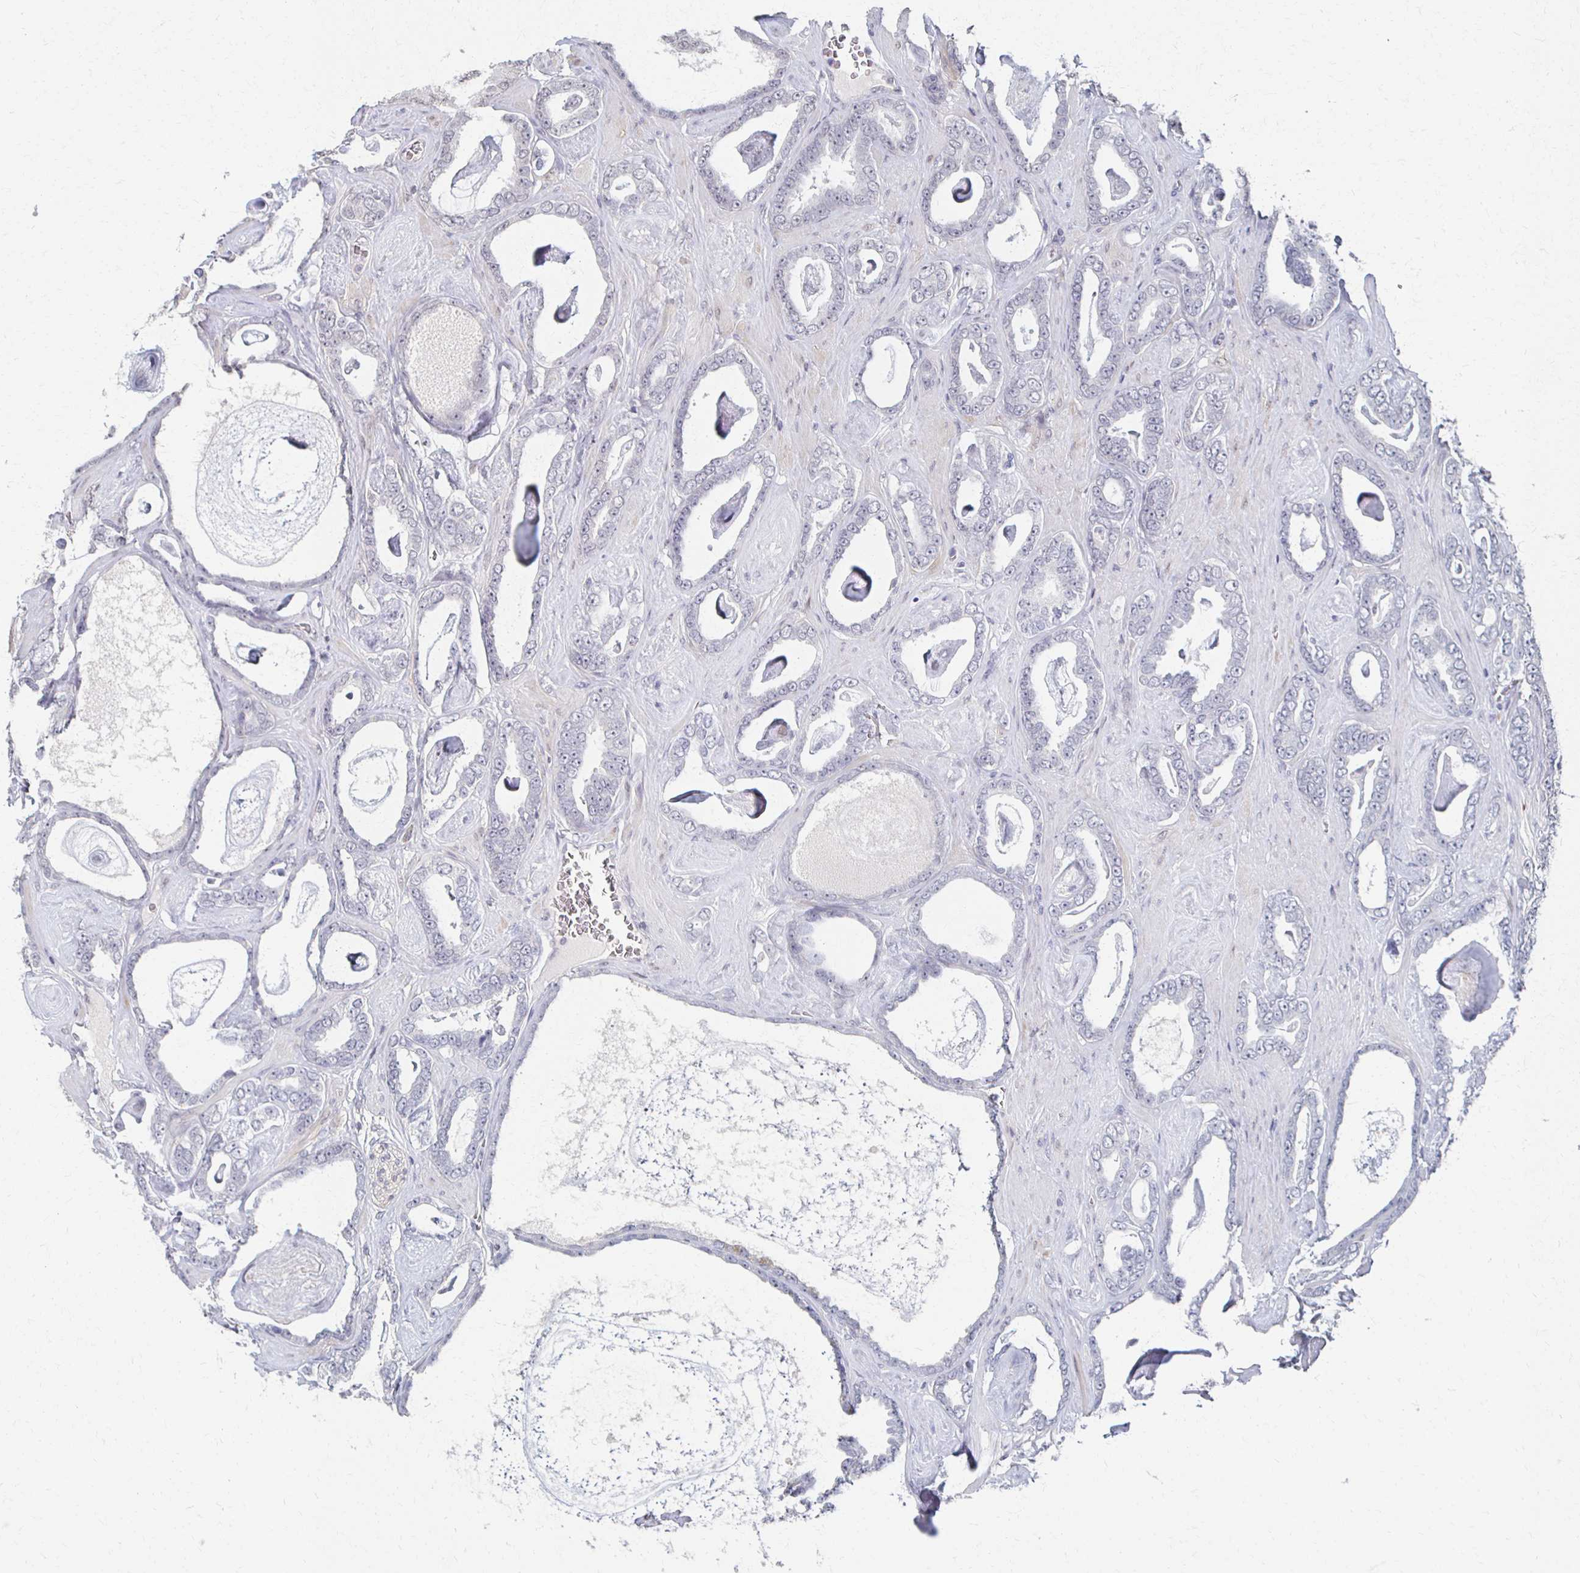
{"staining": {"intensity": "negative", "quantity": "none", "location": "none"}, "tissue": "prostate cancer", "cell_type": "Tumor cells", "image_type": "cancer", "snomed": [{"axis": "morphology", "description": "Adenocarcinoma, High grade"}, {"axis": "topography", "description": "Prostate"}], "caption": "A photomicrograph of human prostate cancer (high-grade adenocarcinoma) is negative for staining in tumor cells.", "gene": "DAB1", "patient": {"sex": "male", "age": 63}}